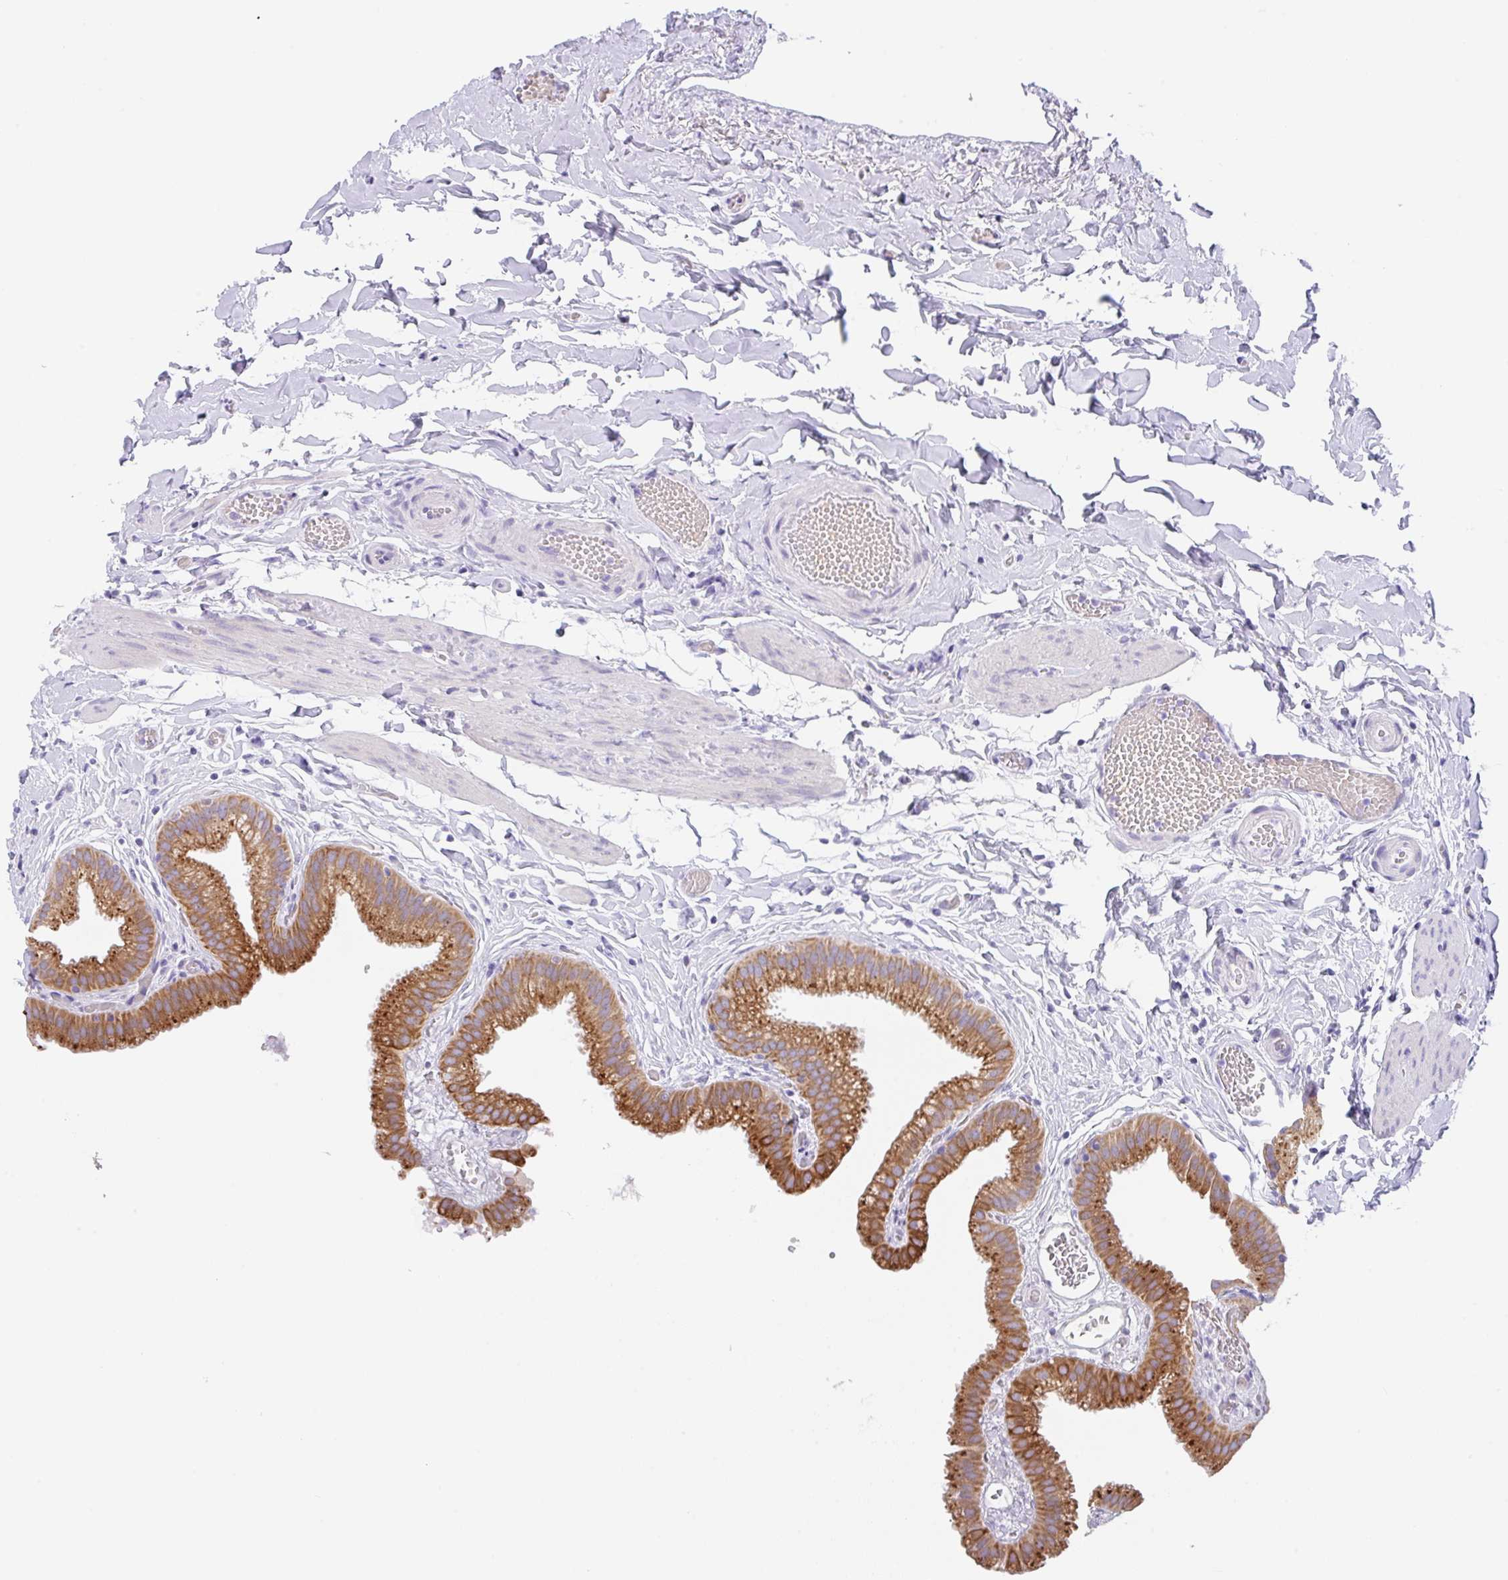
{"staining": {"intensity": "strong", "quantity": ">75%", "location": "cytoplasmic/membranous"}, "tissue": "gallbladder", "cell_type": "Glandular cells", "image_type": "normal", "snomed": [{"axis": "morphology", "description": "Normal tissue, NOS"}, {"axis": "topography", "description": "Gallbladder"}], "caption": "Protein staining by IHC displays strong cytoplasmic/membranous positivity in about >75% of glandular cells in unremarkable gallbladder.", "gene": "TRAF4", "patient": {"sex": "female", "age": 63}}